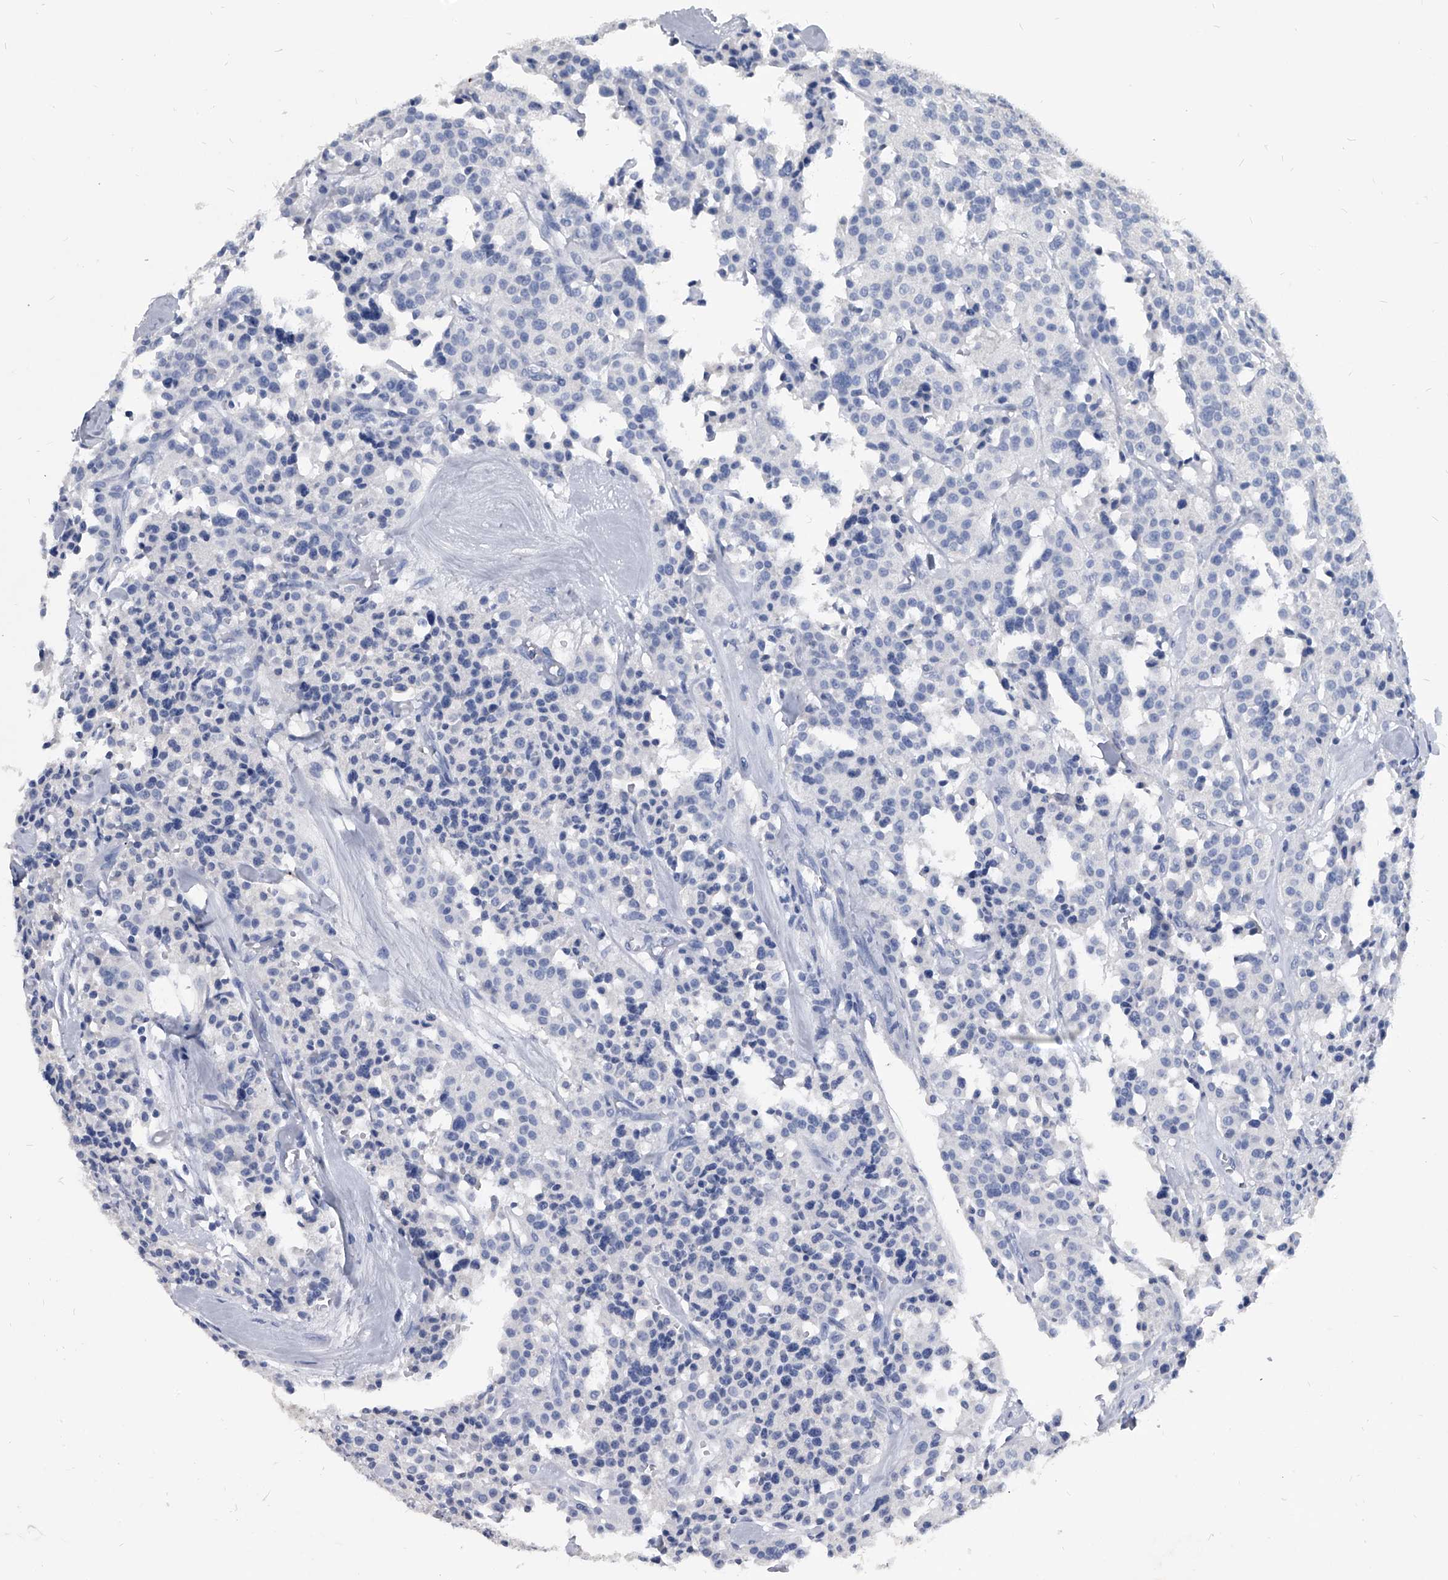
{"staining": {"intensity": "negative", "quantity": "none", "location": "none"}, "tissue": "carcinoid", "cell_type": "Tumor cells", "image_type": "cancer", "snomed": [{"axis": "morphology", "description": "Carcinoid, malignant, NOS"}, {"axis": "topography", "description": "Lung"}], "caption": "Immunohistochemical staining of malignant carcinoid reveals no significant positivity in tumor cells.", "gene": "BCAS1", "patient": {"sex": "male", "age": 30}}